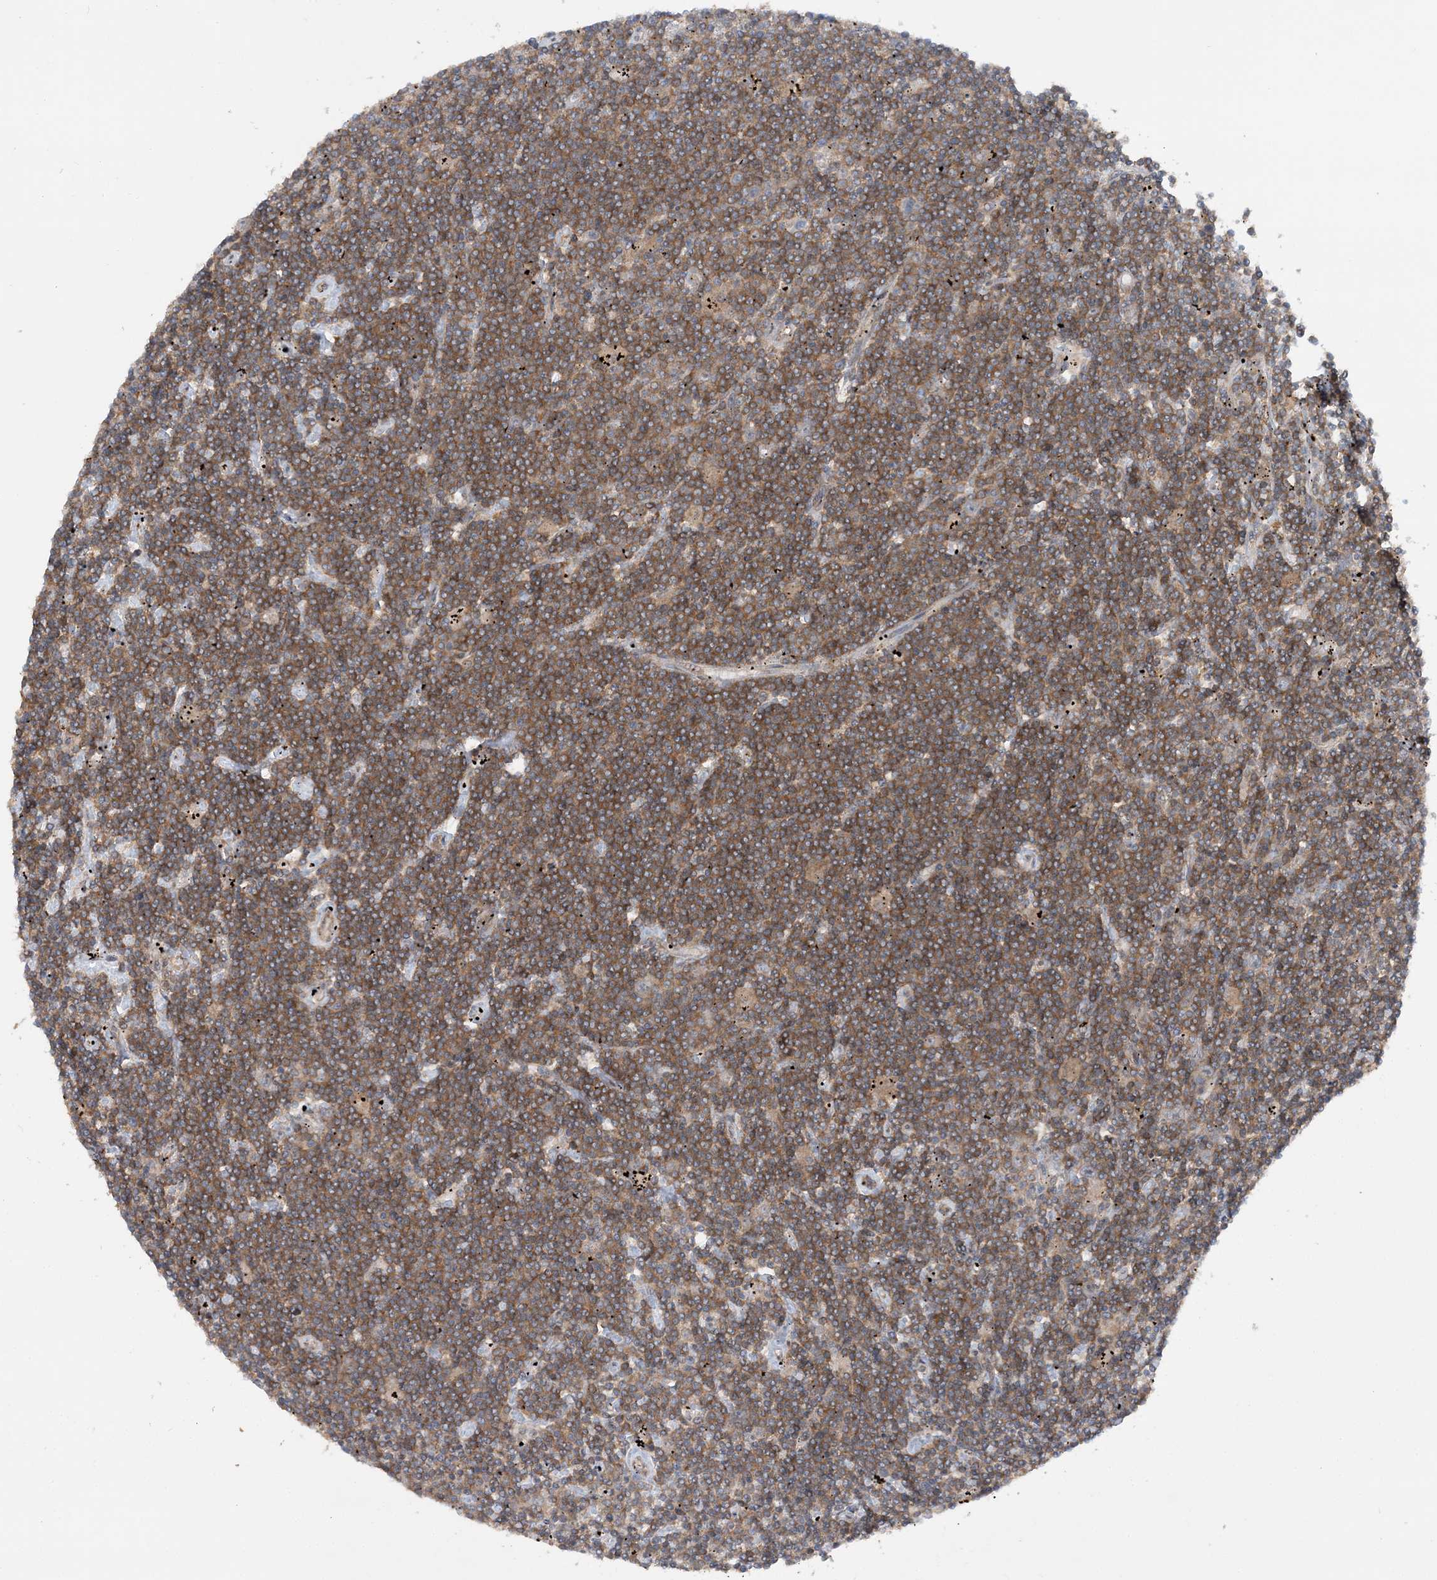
{"staining": {"intensity": "moderate", "quantity": ">75%", "location": "cytoplasmic/membranous"}, "tissue": "lymphoma", "cell_type": "Tumor cells", "image_type": "cancer", "snomed": [{"axis": "morphology", "description": "Malignant lymphoma, non-Hodgkin's type, Low grade"}, {"axis": "topography", "description": "Spleen"}], "caption": "Brown immunohistochemical staining in human low-grade malignant lymphoma, non-Hodgkin's type shows moderate cytoplasmic/membranous positivity in approximately >75% of tumor cells.", "gene": "ACAP2", "patient": {"sex": "male", "age": 76}}